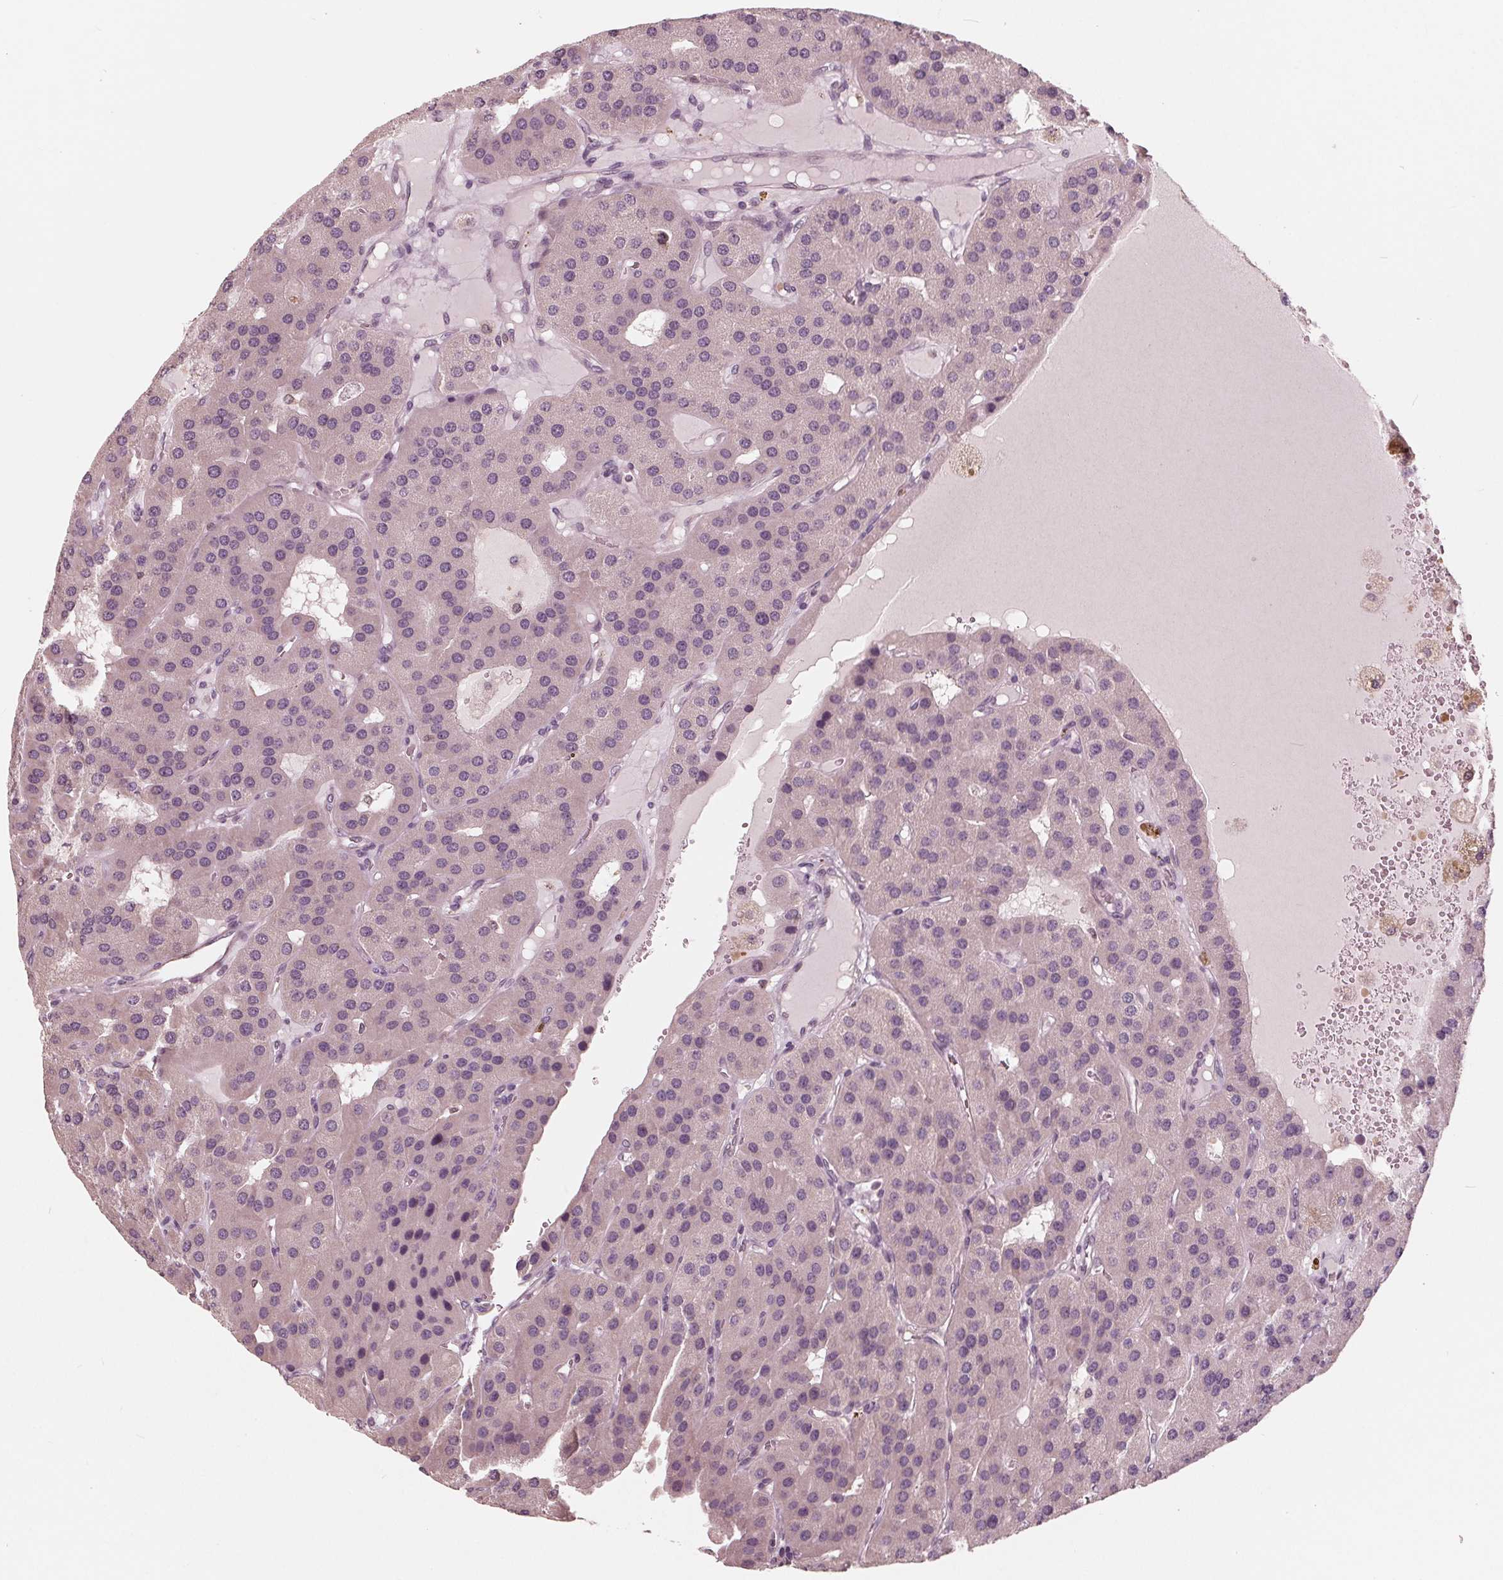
{"staining": {"intensity": "negative", "quantity": "none", "location": "none"}, "tissue": "parathyroid gland", "cell_type": "Glandular cells", "image_type": "normal", "snomed": [{"axis": "morphology", "description": "Normal tissue, NOS"}, {"axis": "morphology", "description": "Adenoma, NOS"}, {"axis": "topography", "description": "Parathyroid gland"}], "caption": "Immunohistochemical staining of benign parathyroid gland reveals no significant positivity in glandular cells. (DAB (3,3'-diaminobenzidine) immunohistochemistry (IHC), high magnification).", "gene": "ING3", "patient": {"sex": "female", "age": 86}}